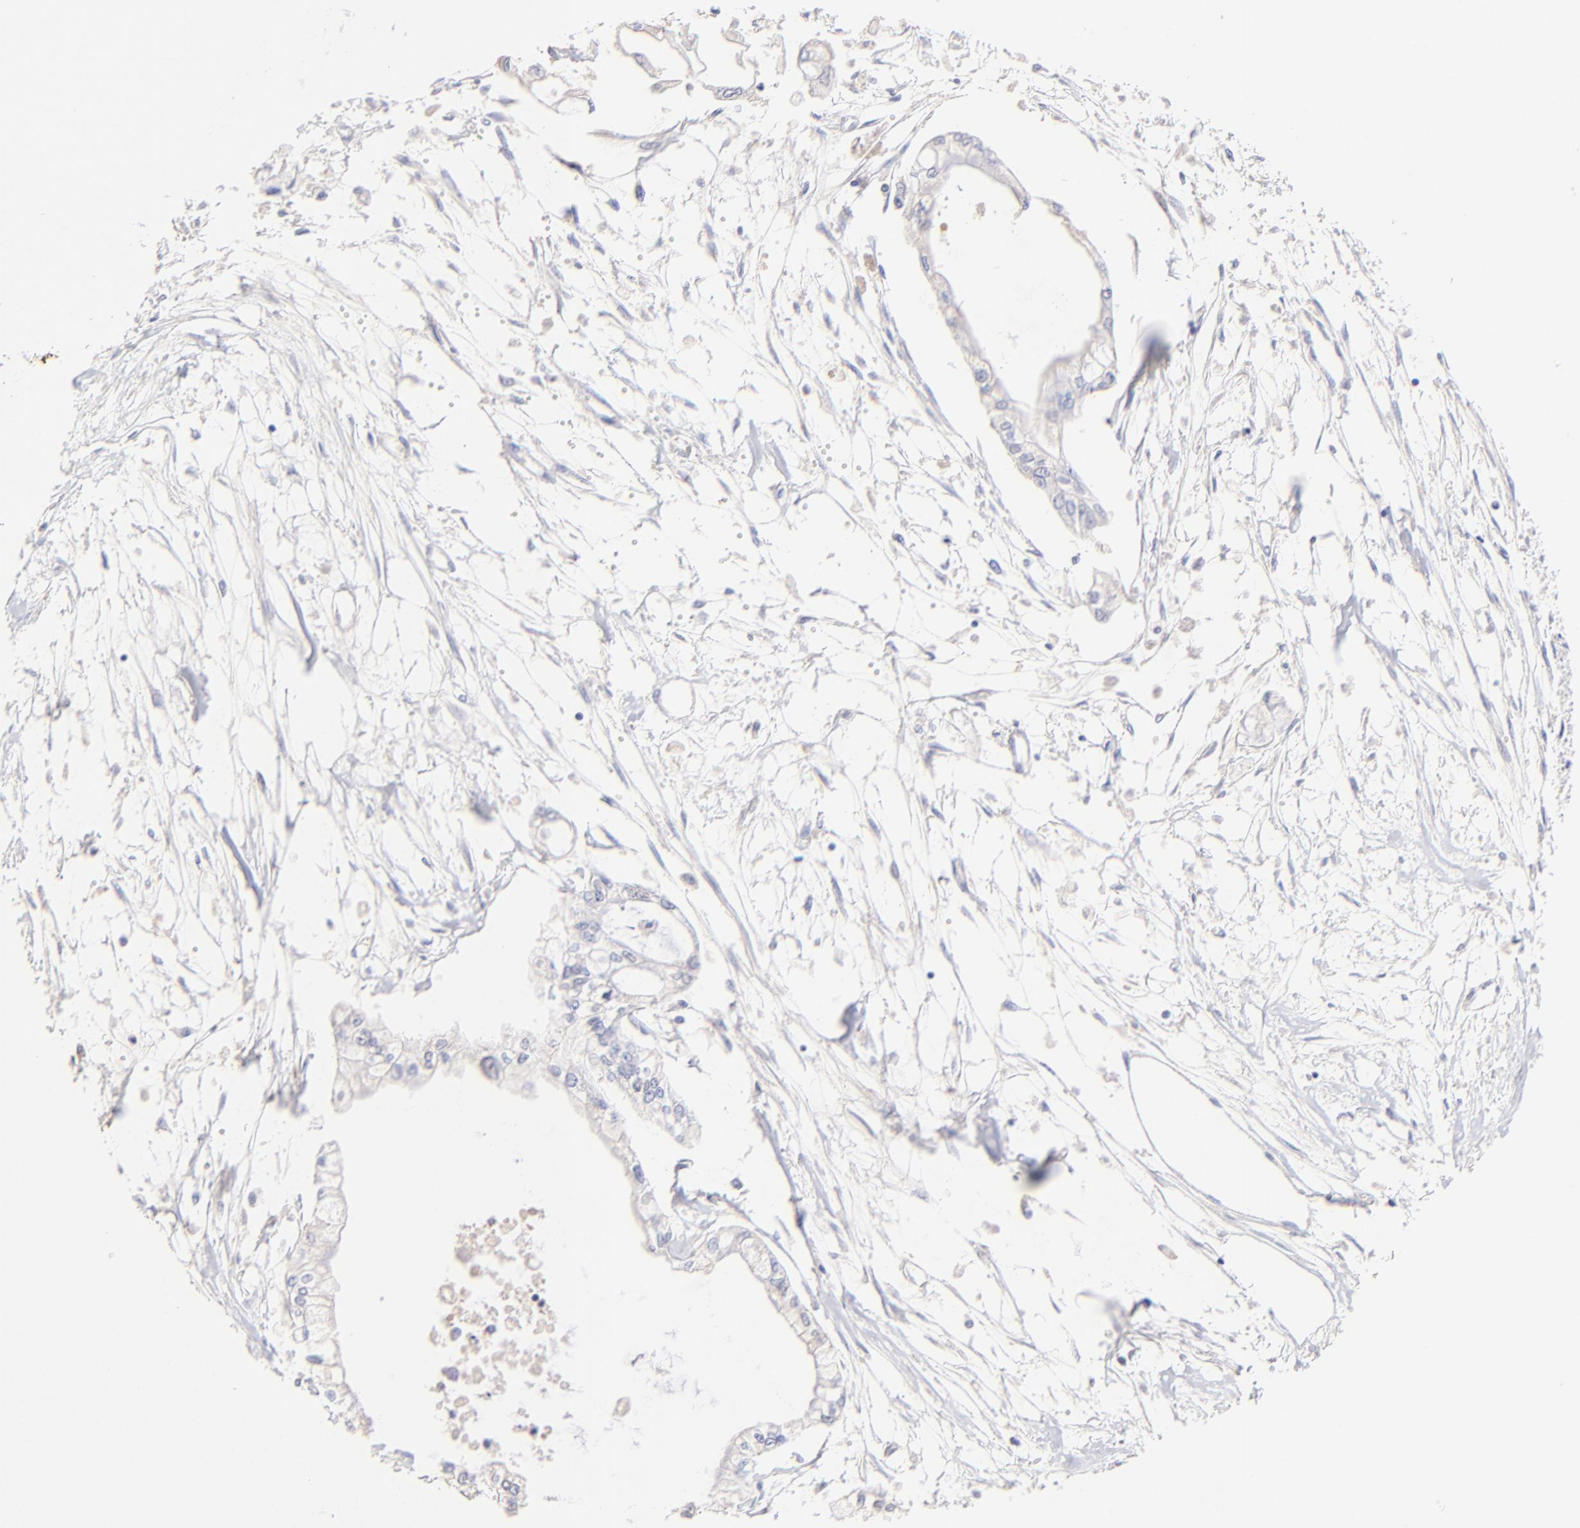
{"staining": {"intensity": "negative", "quantity": "none", "location": "none"}, "tissue": "pancreatic cancer", "cell_type": "Tumor cells", "image_type": "cancer", "snomed": [{"axis": "morphology", "description": "Adenocarcinoma, NOS"}, {"axis": "topography", "description": "Pancreas"}], "caption": "Pancreatic cancer was stained to show a protein in brown. There is no significant expression in tumor cells.", "gene": "ASB9", "patient": {"sex": "male", "age": 79}}